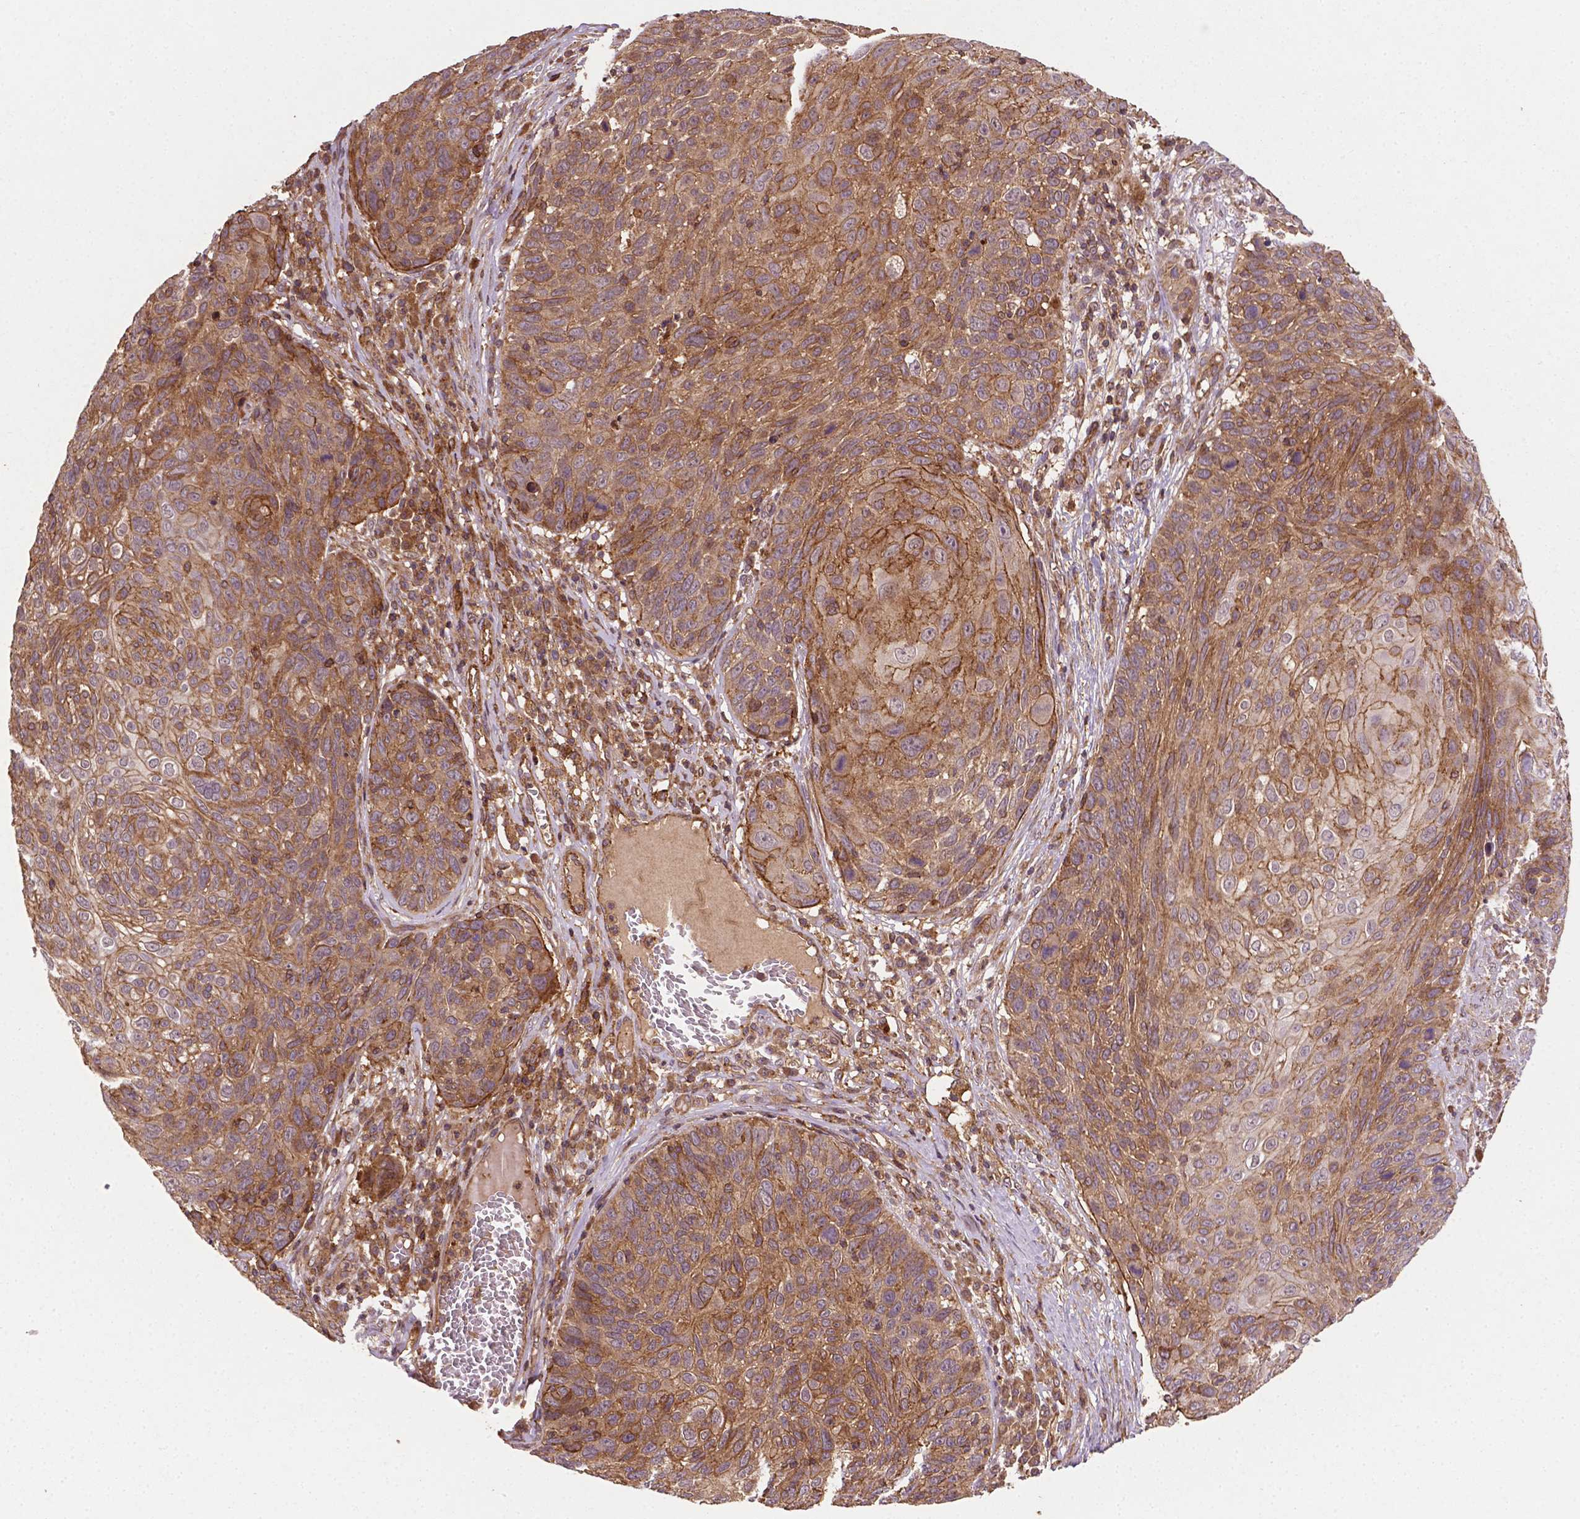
{"staining": {"intensity": "moderate", "quantity": ">75%", "location": "cytoplasmic/membranous"}, "tissue": "skin cancer", "cell_type": "Tumor cells", "image_type": "cancer", "snomed": [{"axis": "morphology", "description": "Squamous cell carcinoma, NOS"}, {"axis": "topography", "description": "Skin"}], "caption": "Immunohistochemical staining of squamous cell carcinoma (skin) displays medium levels of moderate cytoplasmic/membranous protein positivity in about >75% of tumor cells. Using DAB (3,3'-diaminobenzidine) (brown) and hematoxylin (blue) stains, captured at high magnification using brightfield microscopy.", "gene": "ZMYND19", "patient": {"sex": "male", "age": 92}}